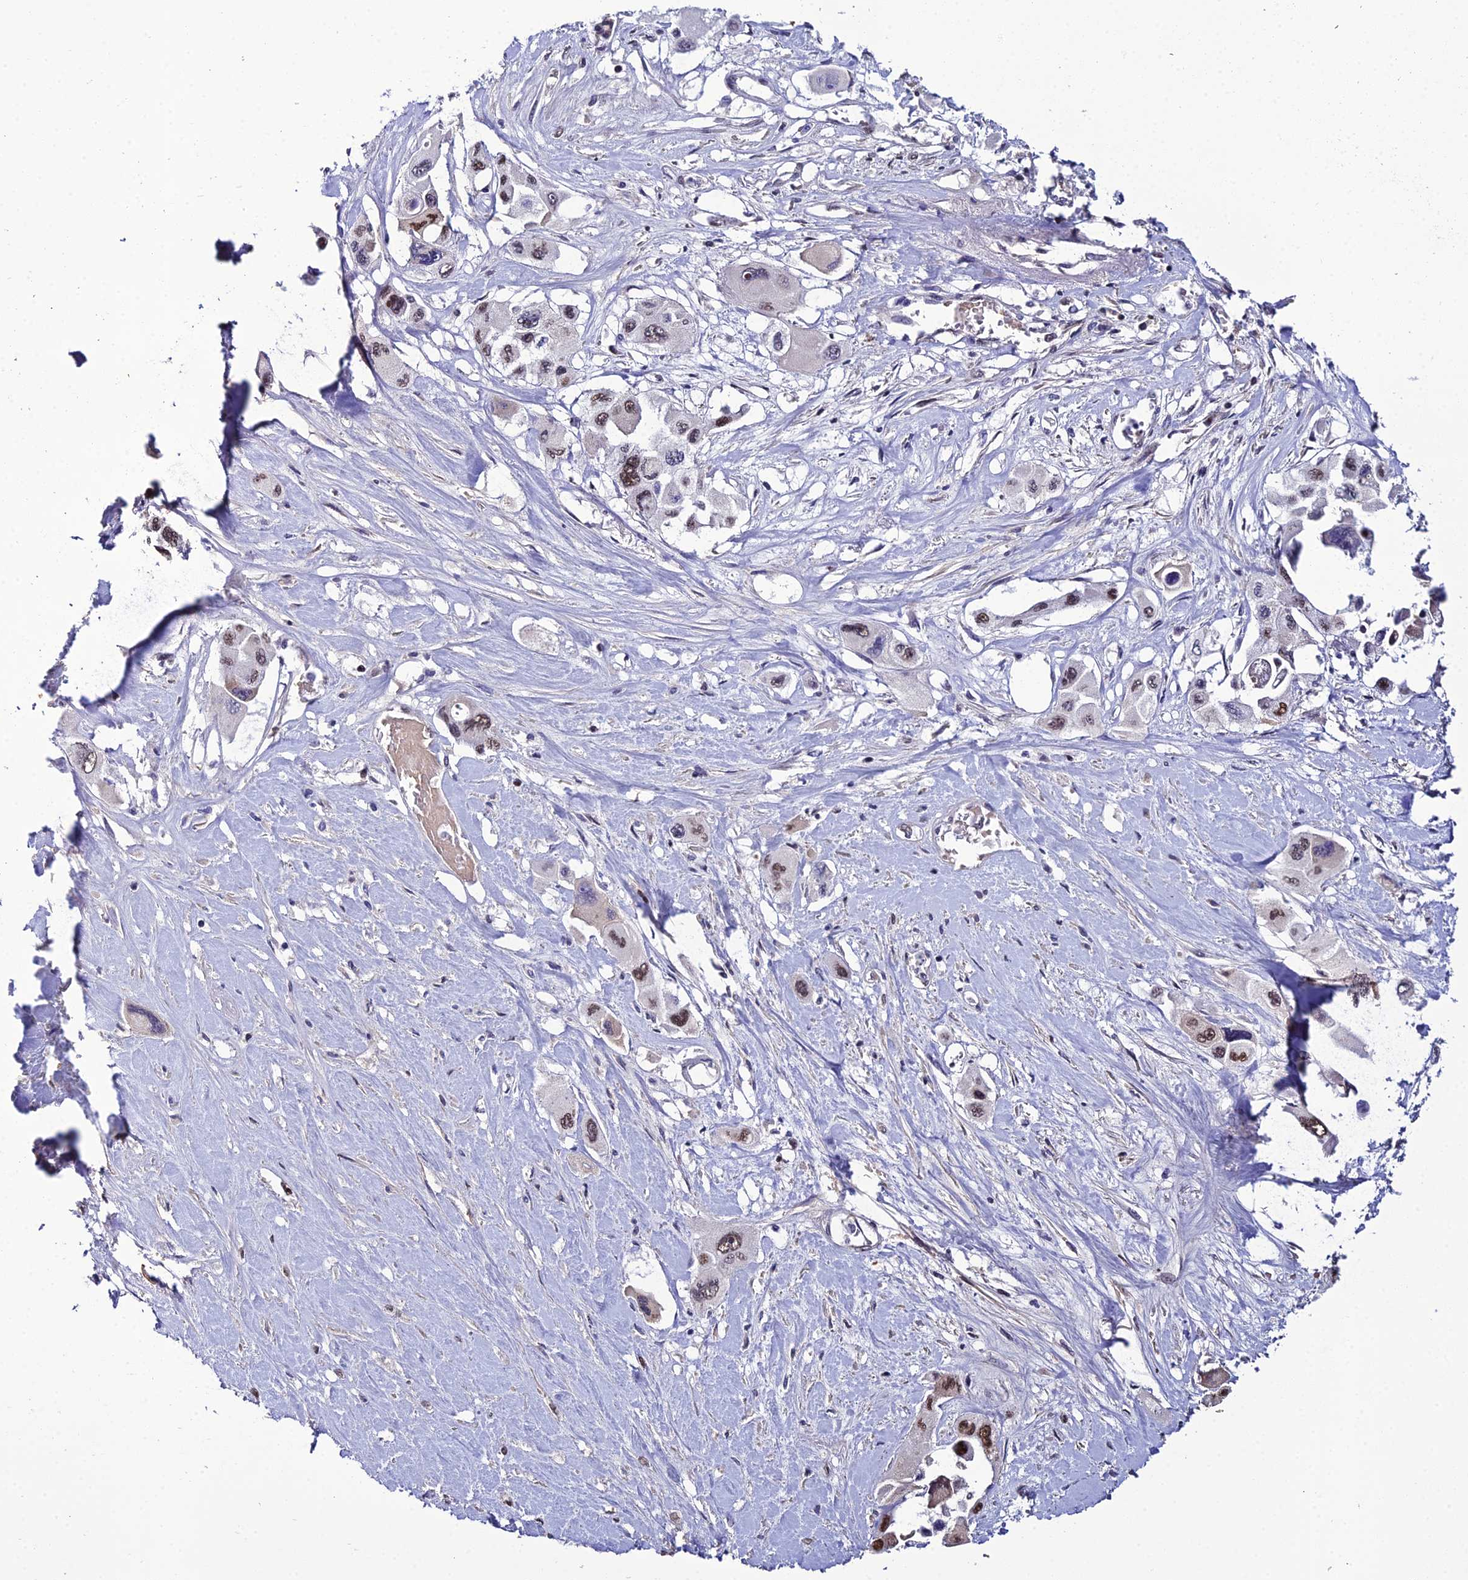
{"staining": {"intensity": "moderate", "quantity": "25%-75%", "location": "nuclear"}, "tissue": "pancreatic cancer", "cell_type": "Tumor cells", "image_type": "cancer", "snomed": [{"axis": "morphology", "description": "Adenocarcinoma, NOS"}, {"axis": "topography", "description": "Pancreas"}], "caption": "This micrograph displays immunohistochemistry (IHC) staining of pancreatic cancer, with medium moderate nuclear staining in approximately 25%-75% of tumor cells.", "gene": "ARL2", "patient": {"sex": "male", "age": 92}}